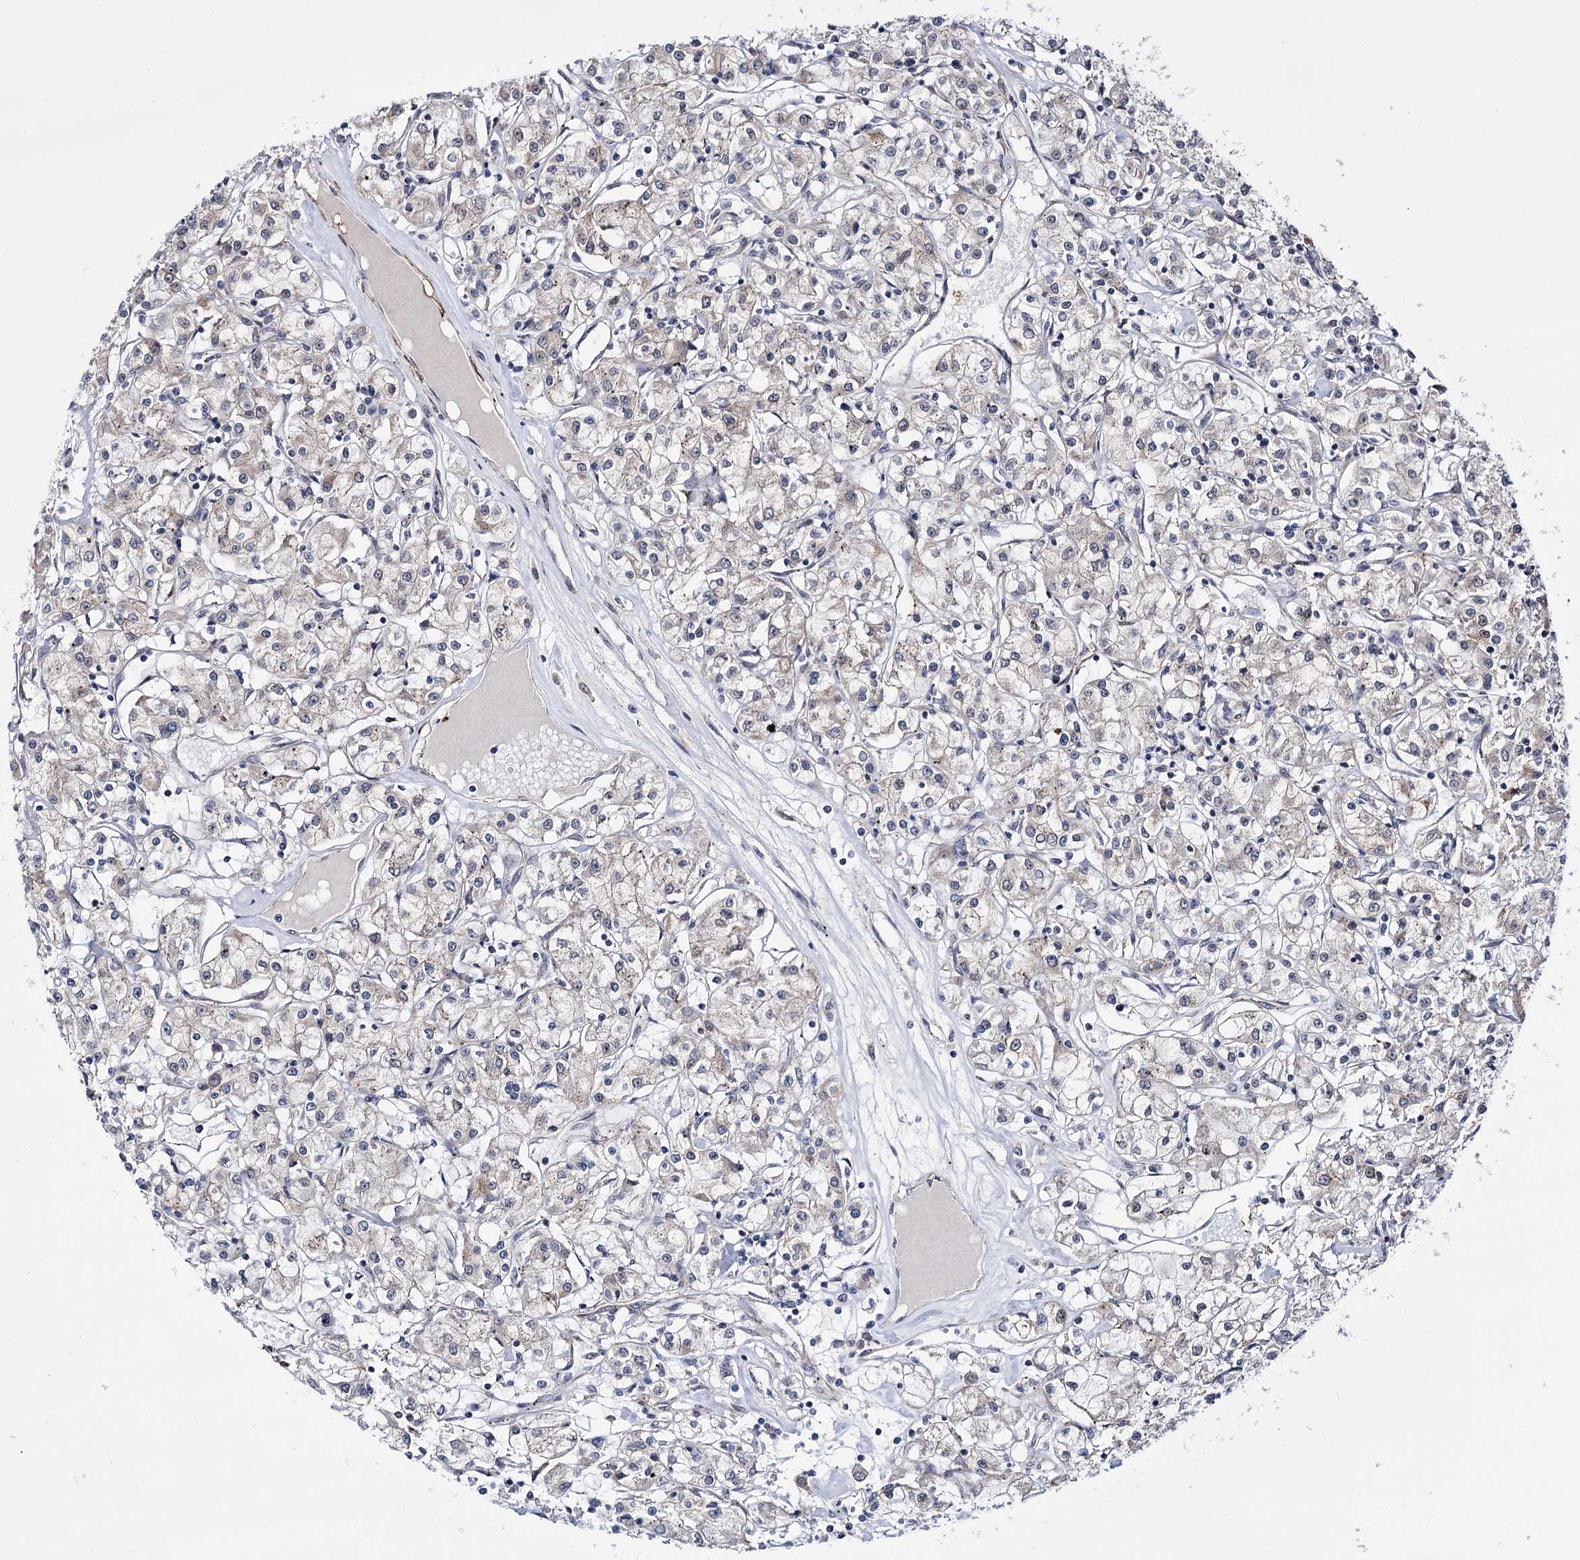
{"staining": {"intensity": "weak", "quantity": "<25%", "location": "cytoplasmic/membranous"}, "tissue": "renal cancer", "cell_type": "Tumor cells", "image_type": "cancer", "snomed": [{"axis": "morphology", "description": "Adenocarcinoma, NOS"}, {"axis": "topography", "description": "Kidney"}], "caption": "This is an IHC image of renal adenocarcinoma. There is no staining in tumor cells.", "gene": "PPRC1", "patient": {"sex": "female", "age": 59}}